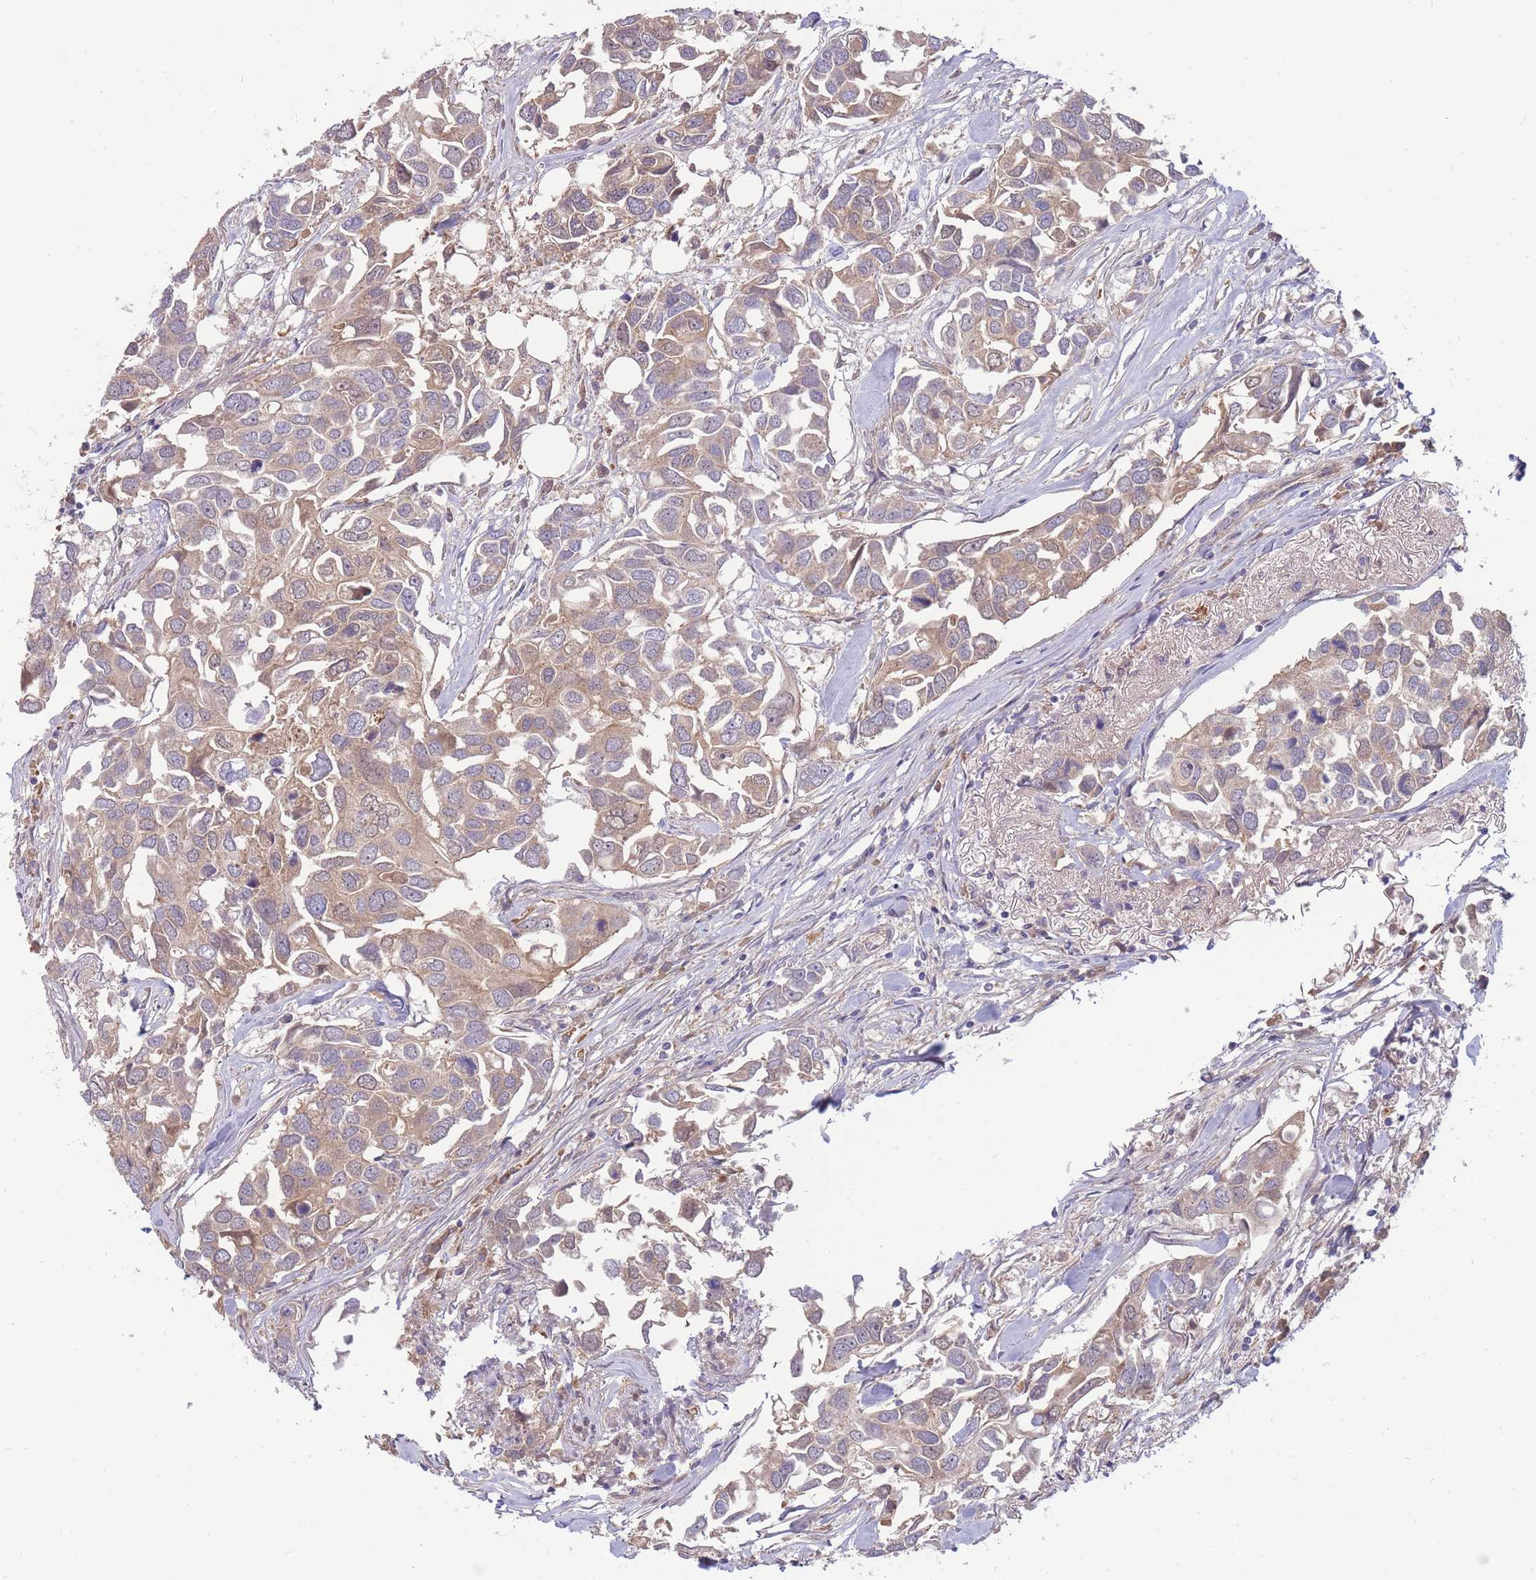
{"staining": {"intensity": "weak", "quantity": "25%-75%", "location": "cytoplasmic/membranous"}, "tissue": "breast cancer", "cell_type": "Tumor cells", "image_type": "cancer", "snomed": [{"axis": "morphology", "description": "Duct carcinoma"}, {"axis": "topography", "description": "Breast"}], "caption": "Immunohistochemical staining of human breast cancer displays low levels of weak cytoplasmic/membranous protein expression in about 25%-75% of tumor cells.", "gene": "NDUFAF5", "patient": {"sex": "female", "age": 83}}